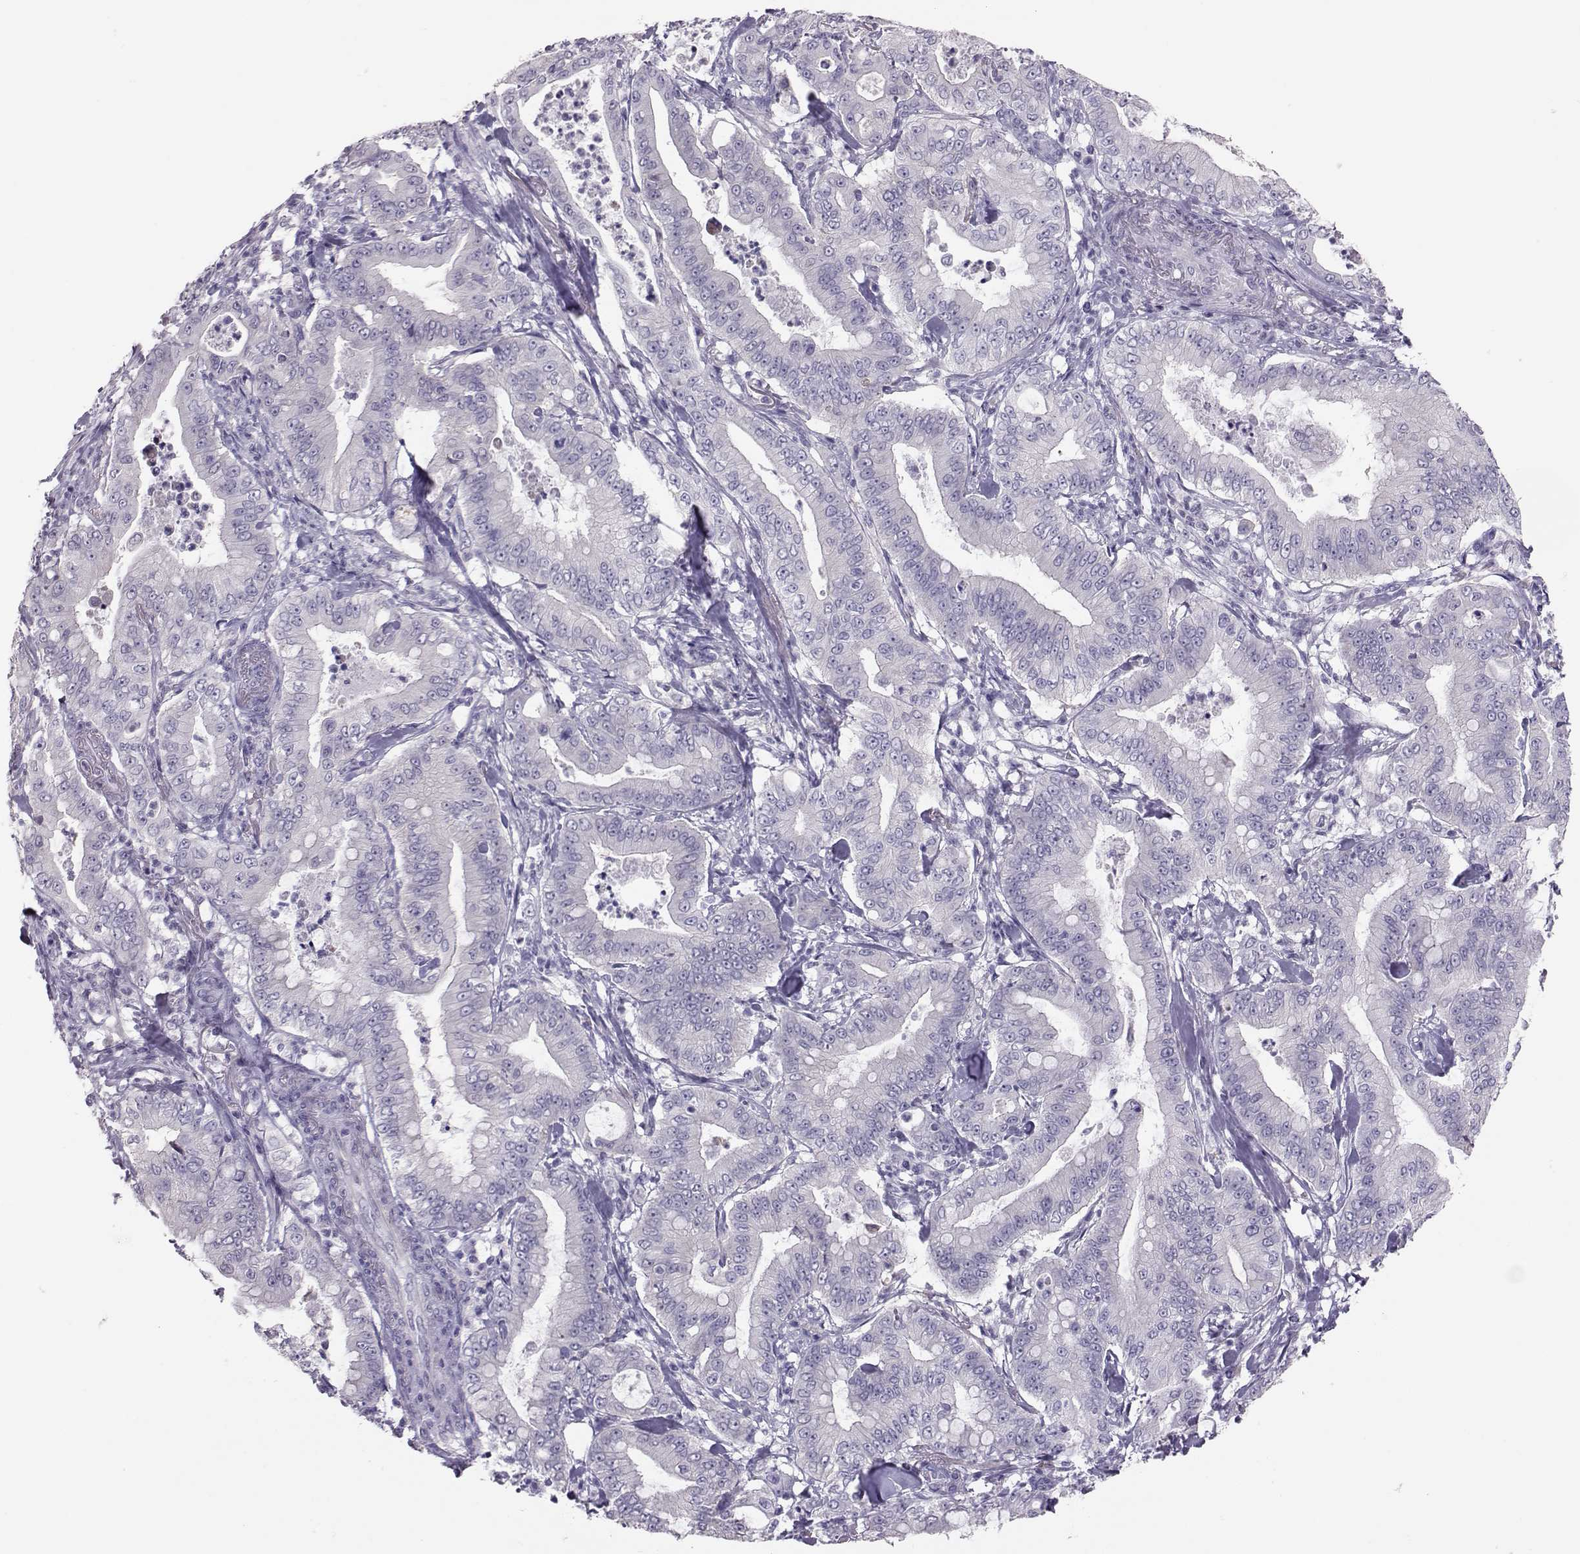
{"staining": {"intensity": "negative", "quantity": "none", "location": "none"}, "tissue": "pancreatic cancer", "cell_type": "Tumor cells", "image_type": "cancer", "snomed": [{"axis": "morphology", "description": "Adenocarcinoma, NOS"}, {"axis": "topography", "description": "Pancreas"}], "caption": "Image shows no protein staining in tumor cells of adenocarcinoma (pancreatic) tissue.", "gene": "DNAAF1", "patient": {"sex": "male", "age": 71}}